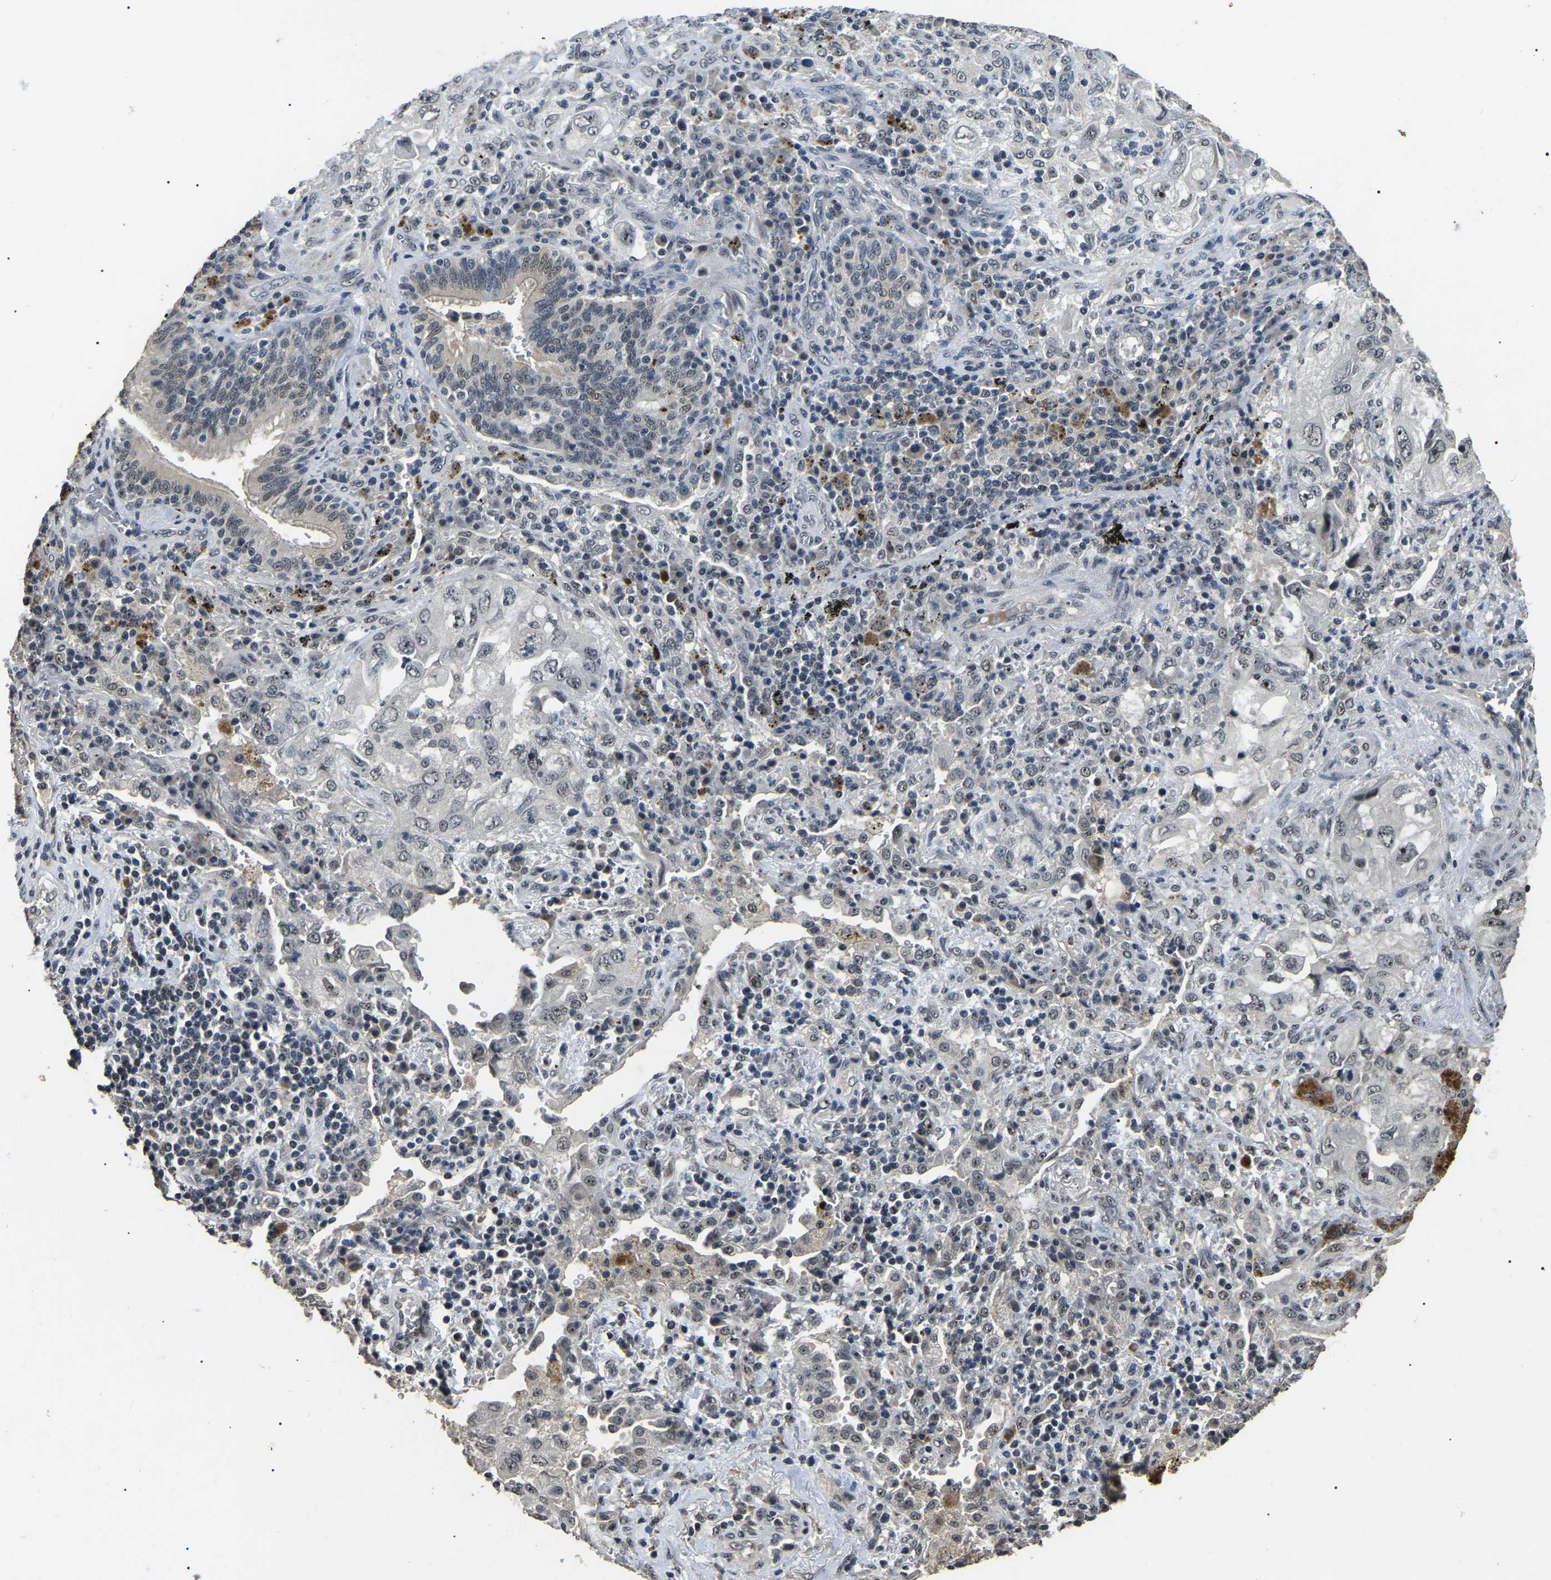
{"staining": {"intensity": "negative", "quantity": "none", "location": "none"}, "tissue": "lung cancer", "cell_type": "Tumor cells", "image_type": "cancer", "snomed": [{"axis": "morphology", "description": "Adenocarcinoma, NOS"}, {"axis": "topography", "description": "Lung"}], "caption": "Immunohistochemistry of human lung cancer shows no expression in tumor cells.", "gene": "PPM1E", "patient": {"sex": "male", "age": 64}}